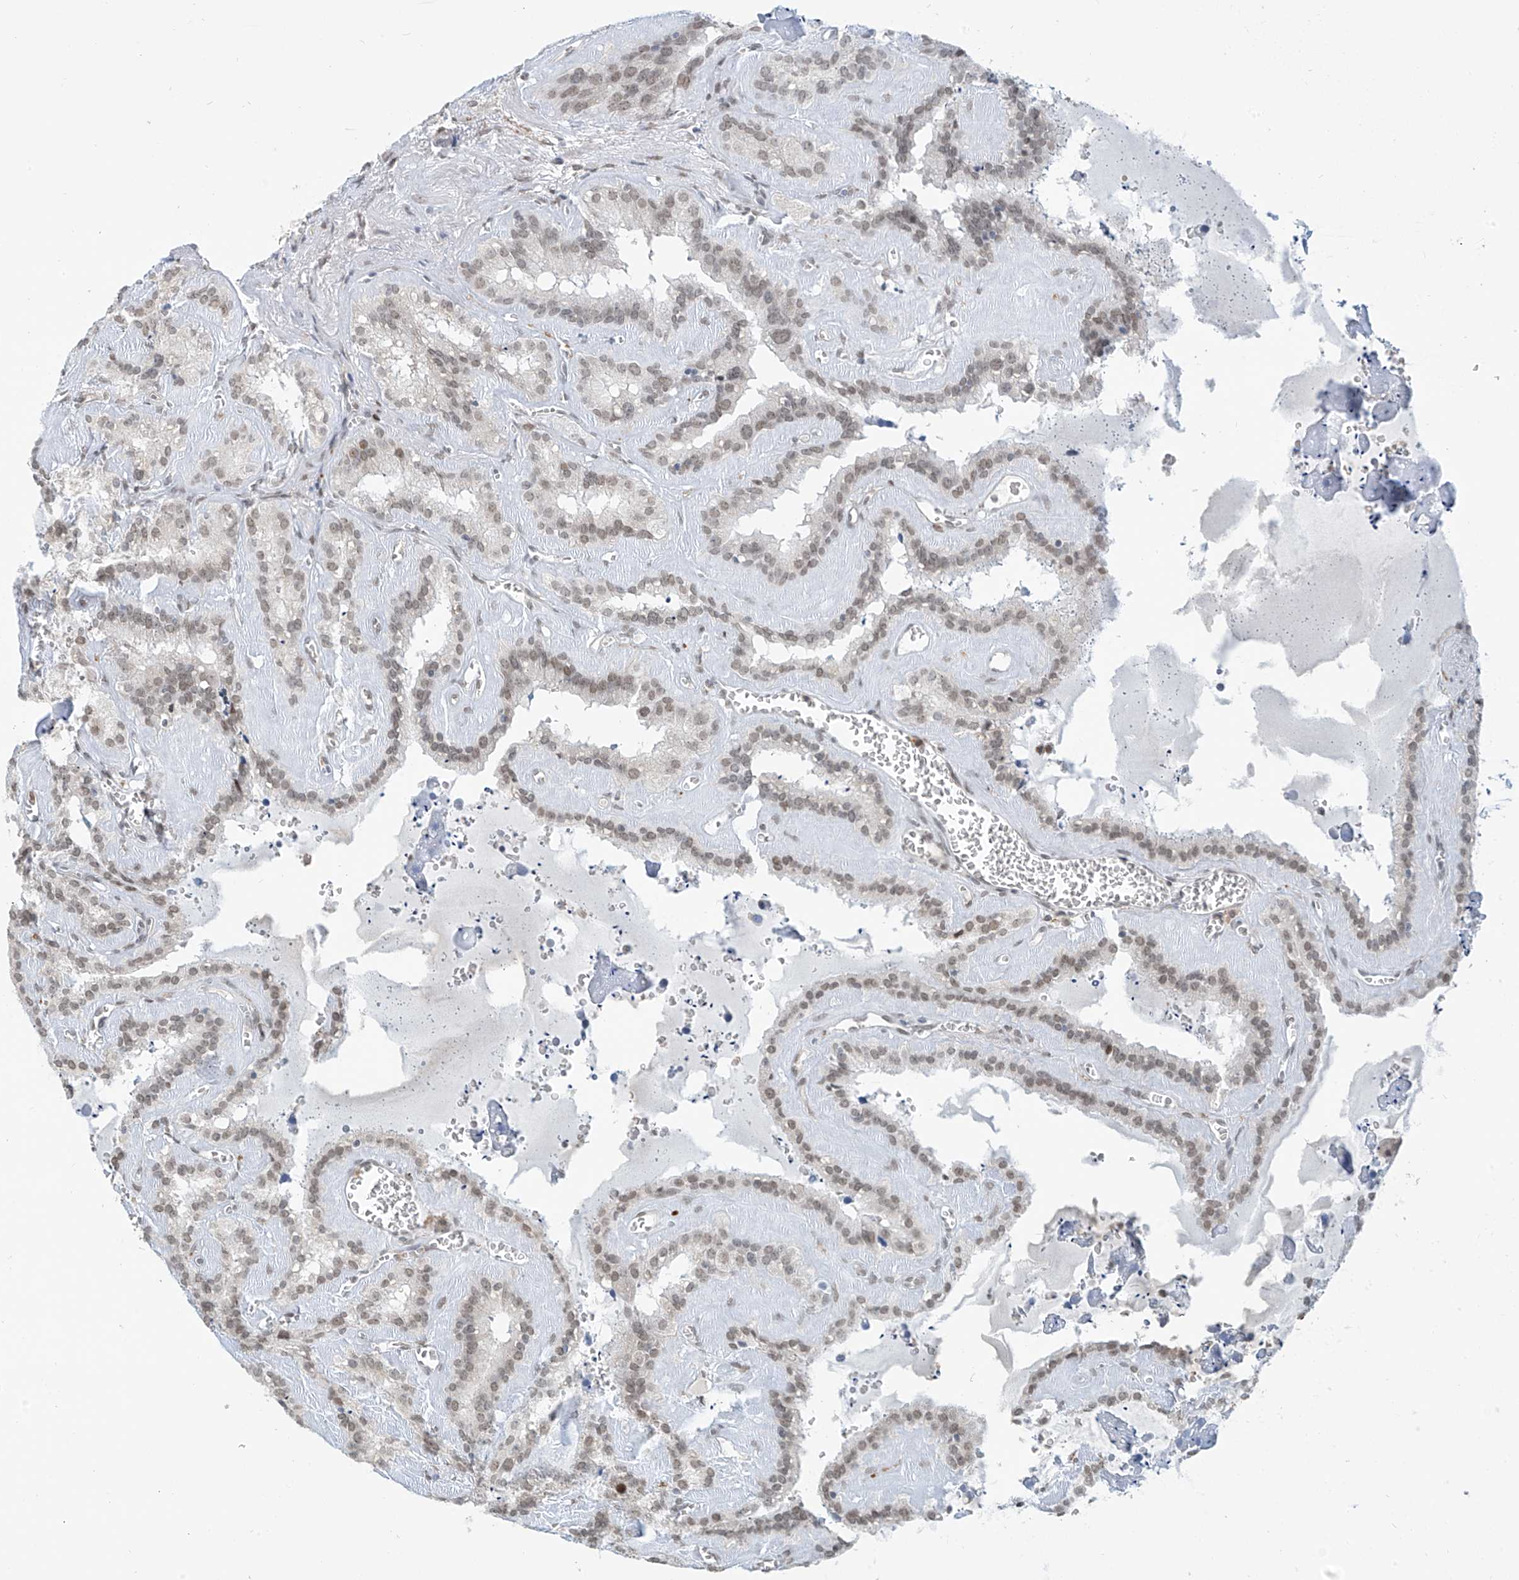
{"staining": {"intensity": "weak", "quantity": ">75%", "location": "nuclear"}, "tissue": "seminal vesicle", "cell_type": "Glandular cells", "image_type": "normal", "snomed": [{"axis": "morphology", "description": "Normal tissue, NOS"}, {"axis": "topography", "description": "Prostate"}, {"axis": "topography", "description": "Seminal veicle"}], "caption": "Immunohistochemistry (IHC) photomicrograph of unremarkable human seminal vesicle stained for a protein (brown), which demonstrates low levels of weak nuclear positivity in about >75% of glandular cells.", "gene": "MCM9", "patient": {"sex": "male", "age": 59}}